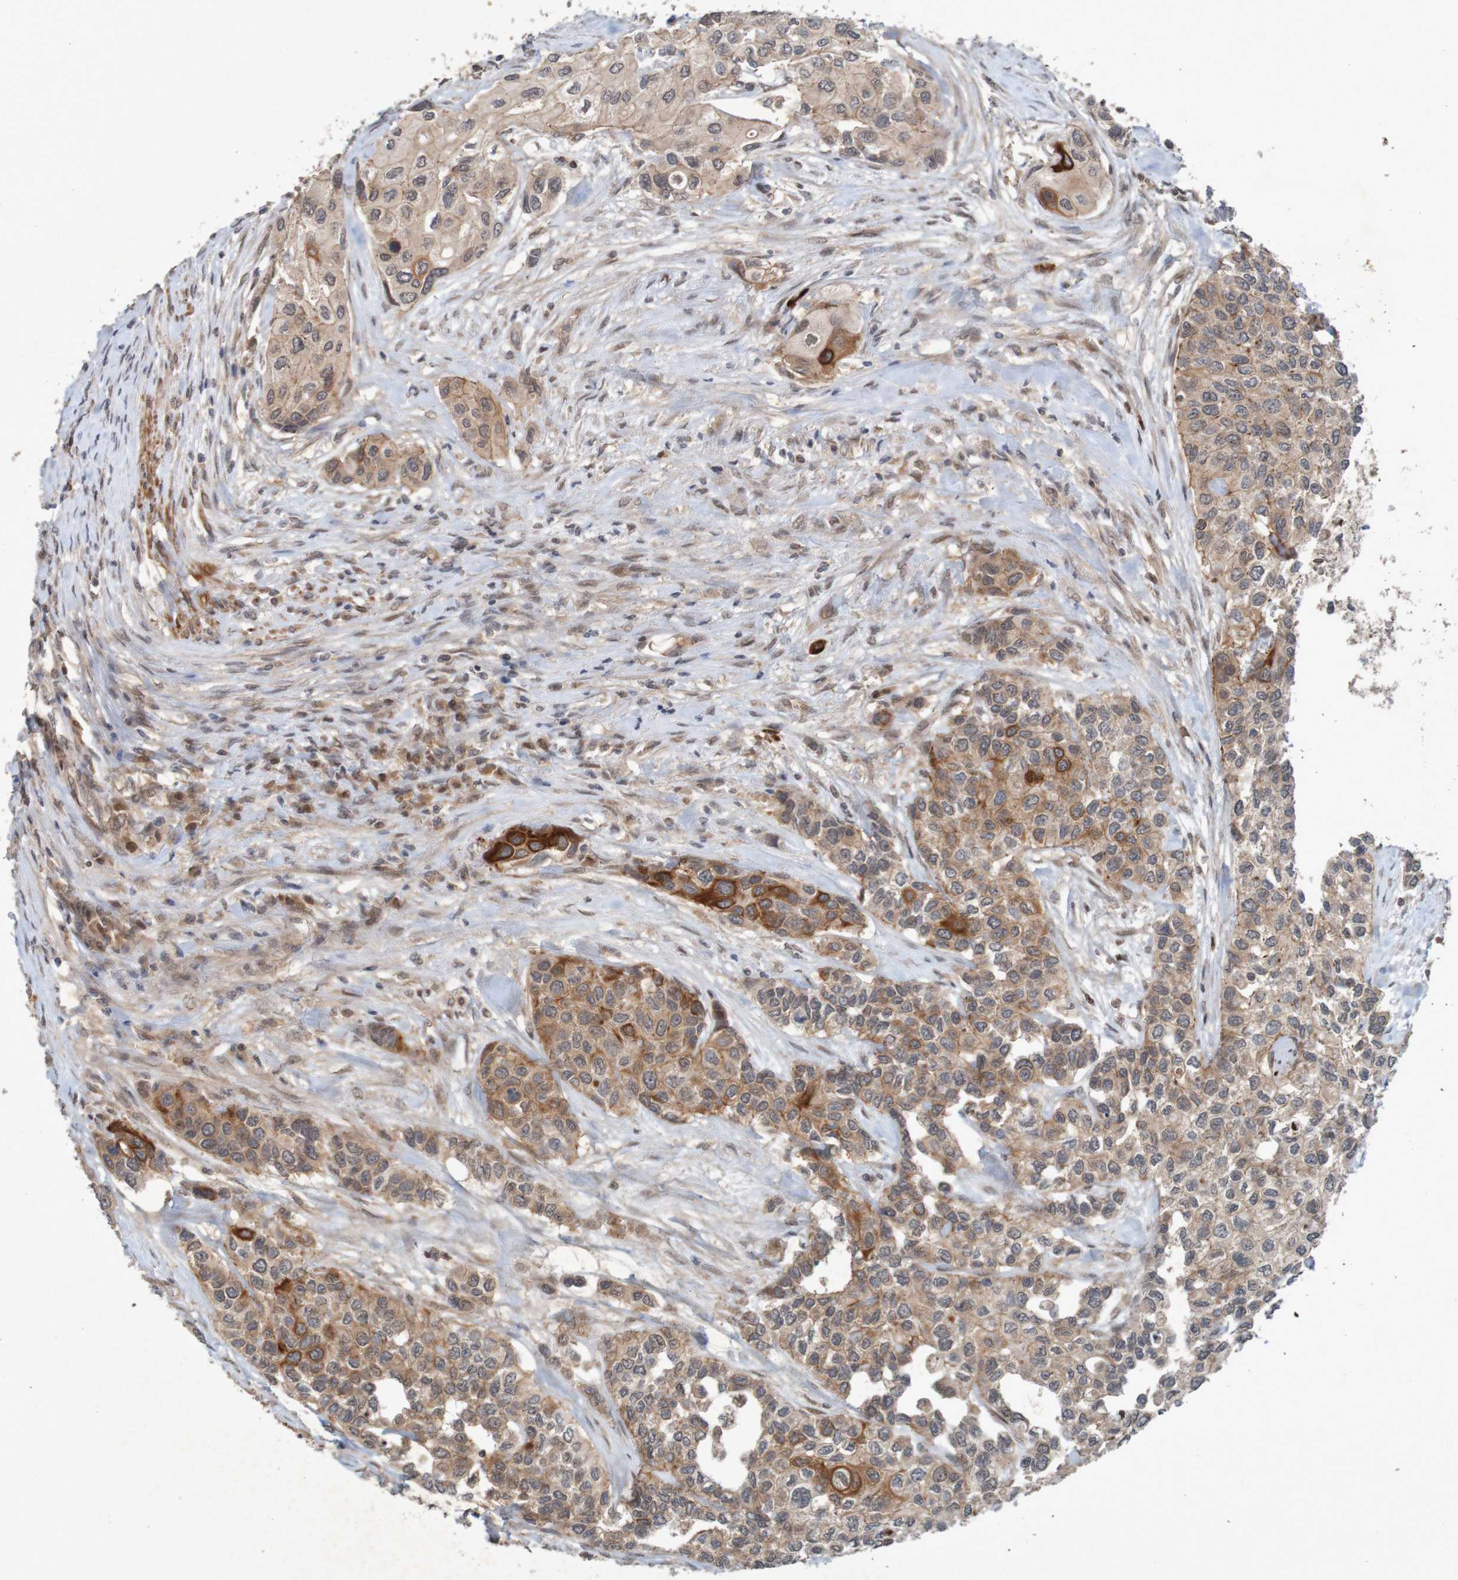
{"staining": {"intensity": "moderate", "quantity": ">75%", "location": "cytoplasmic/membranous"}, "tissue": "urothelial cancer", "cell_type": "Tumor cells", "image_type": "cancer", "snomed": [{"axis": "morphology", "description": "Urothelial carcinoma, High grade"}, {"axis": "topography", "description": "Urinary bladder"}], "caption": "Protein positivity by immunohistochemistry (IHC) reveals moderate cytoplasmic/membranous expression in approximately >75% of tumor cells in urothelial cancer.", "gene": "ARHGEF11", "patient": {"sex": "female", "age": 56}}